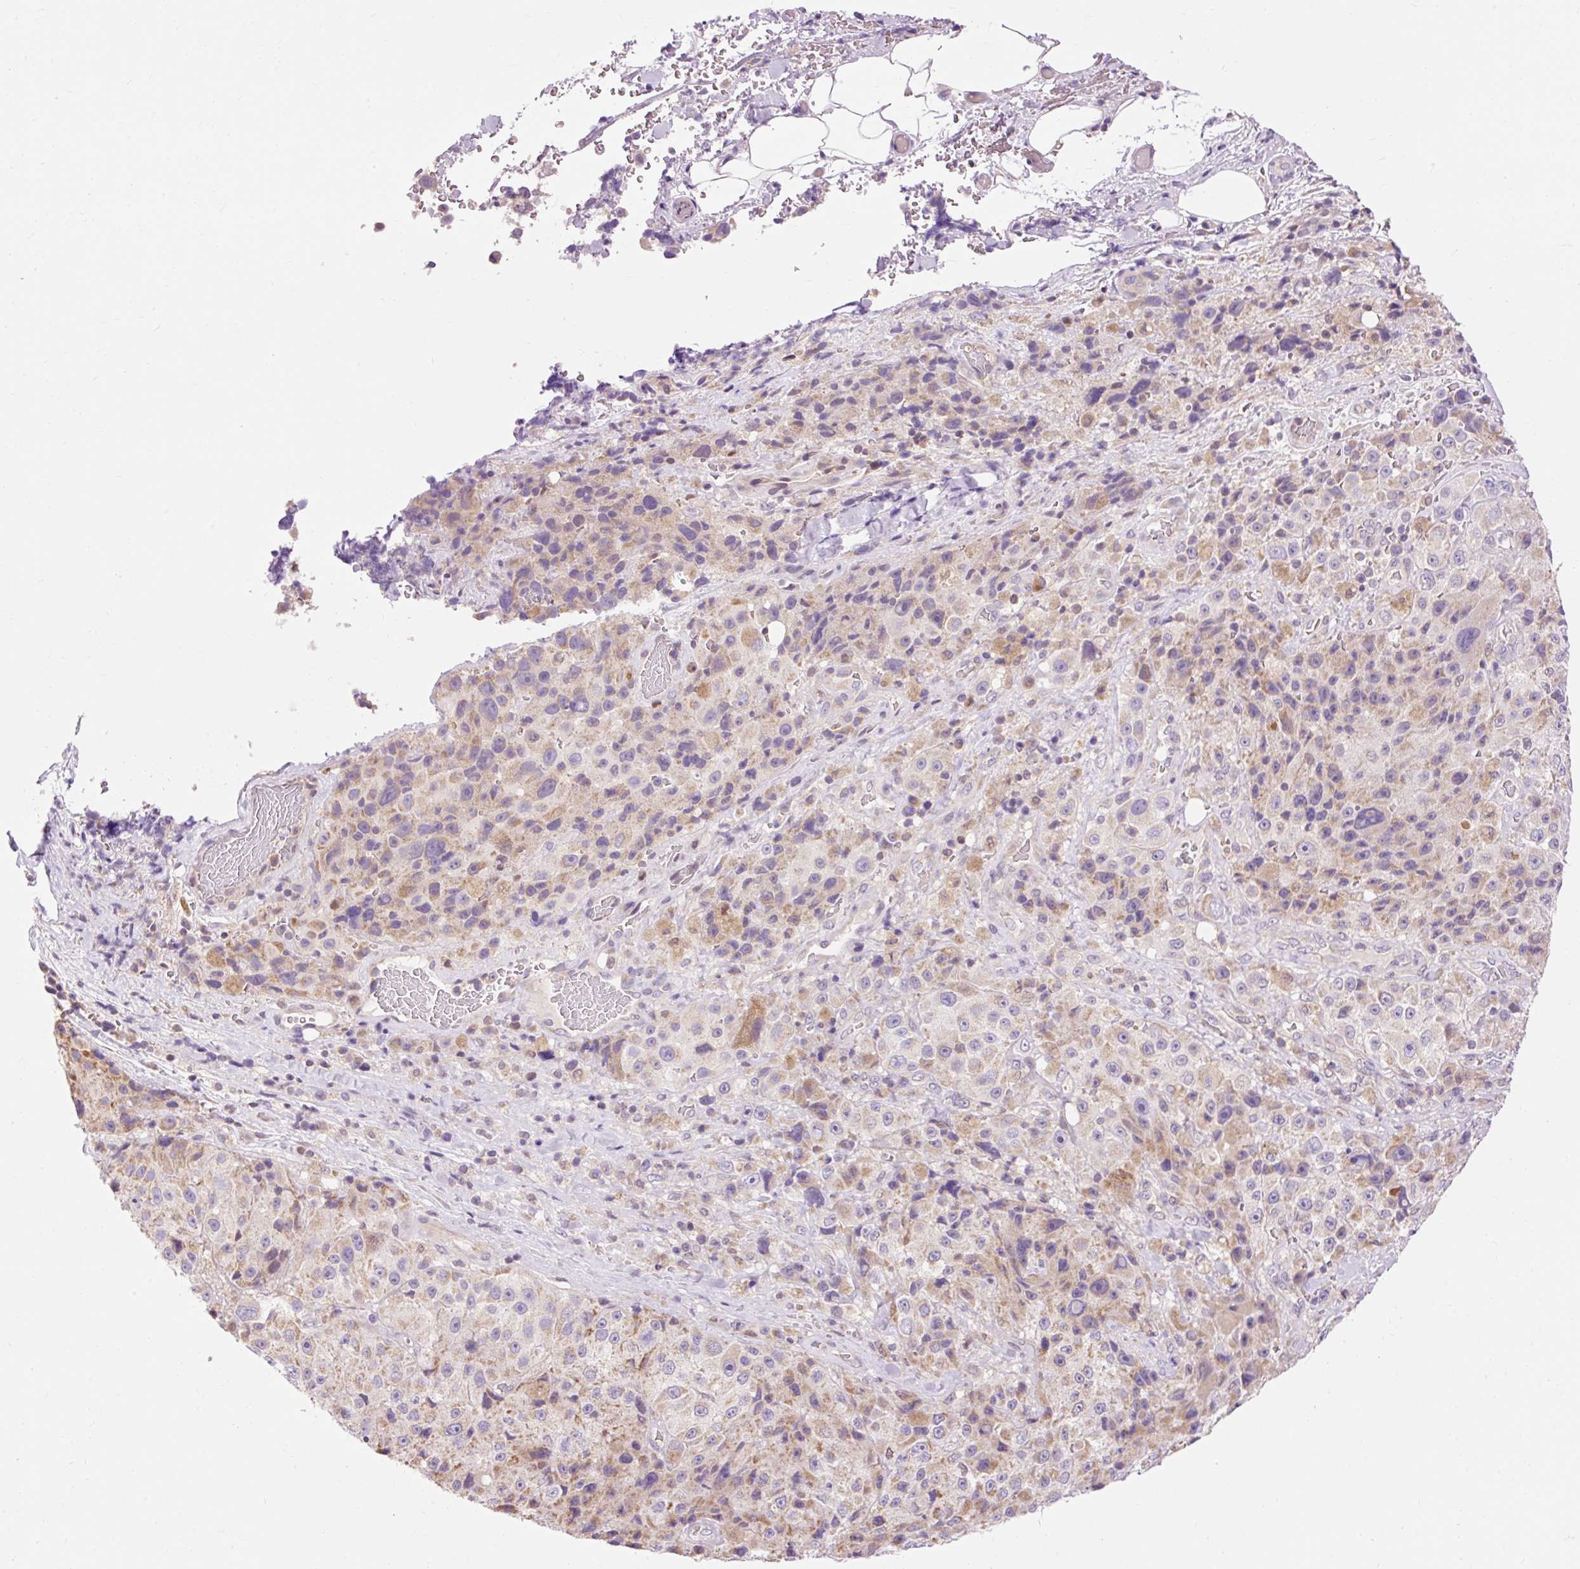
{"staining": {"intensity": "weak", "quantity": "25%-75%", "location": "cytoplasmic/membranous"}, "tissue": "melanoma", "cell_type": "Tumor cells", "image_type": "cancer", "snomed": [{"axis": "morphology", "description": "Malignant melanoma, Metastatic site"}, {"axis": "topography", "description": "Lymph node"}], "caption": "A low amount of weak cytoplasmic/membranous positivity is identified in approximately 25%-75% of tumor cells in malignant melanoma (metastatic site) tissue.", "gene": "IMMT", "patient": {"sex": "male", "age": 62}}